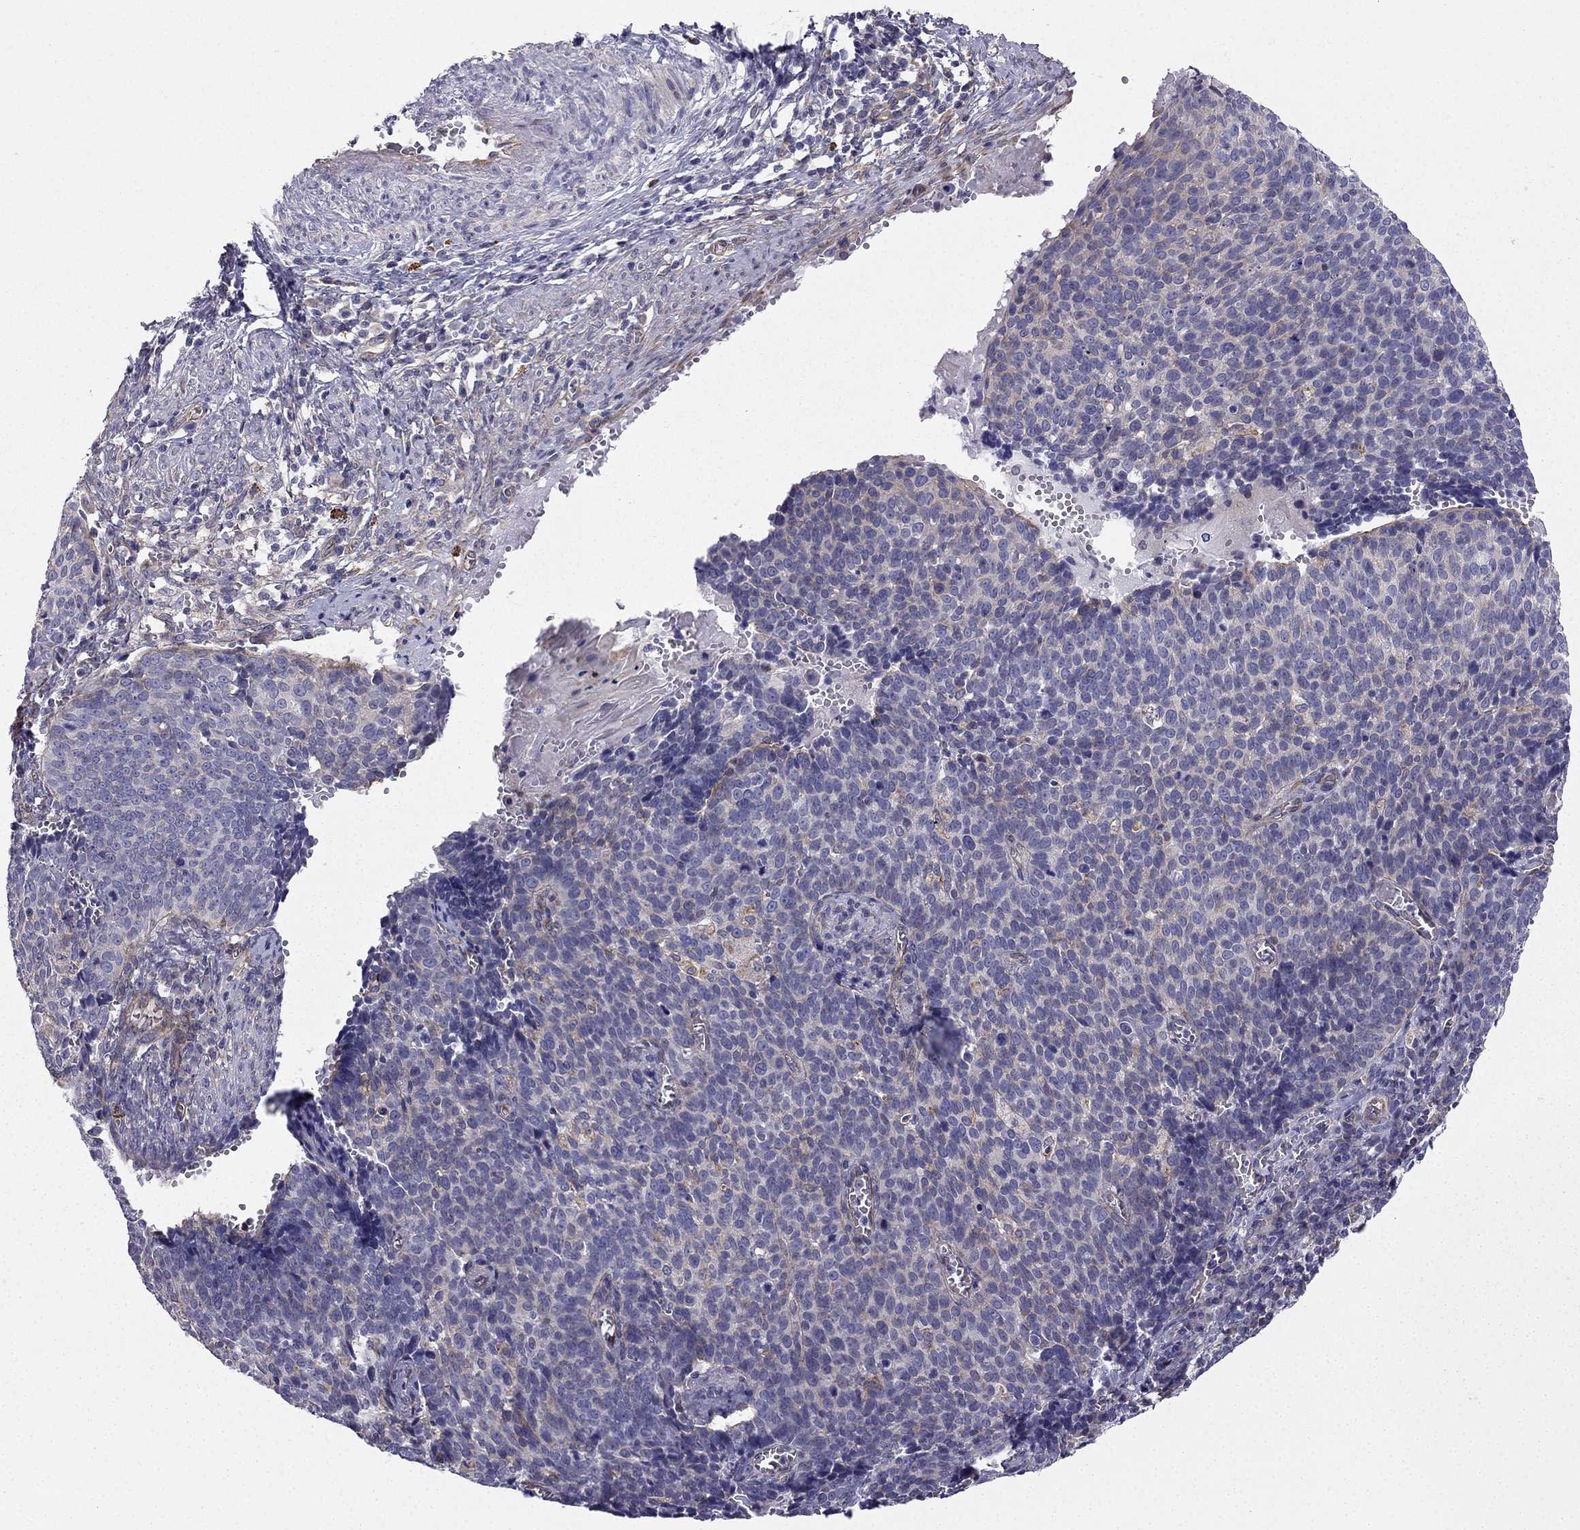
{"staining": {"intensity": "weak", "quantity": "<25%", "location": "cytoplasmic/membranous"}, "tissue": "cervical cancer", "cell_type": "Tumor cells", "image_type": "cancer", "snomed": [{"axis": "morphology", "description": "Normal tissue, NOS"}, {"axis": "morphology", "description": "Squamous cell carcinoma, NOS"}, {"axis": "topography", "description": "Cervix"}], "caption": "A photomicrograph of human cervical cancer (squamous cell carcinoma) is negative for staining in tumor cells.", "gene": "ENOX1", "patient": {"sex": "female", "age": 39}}